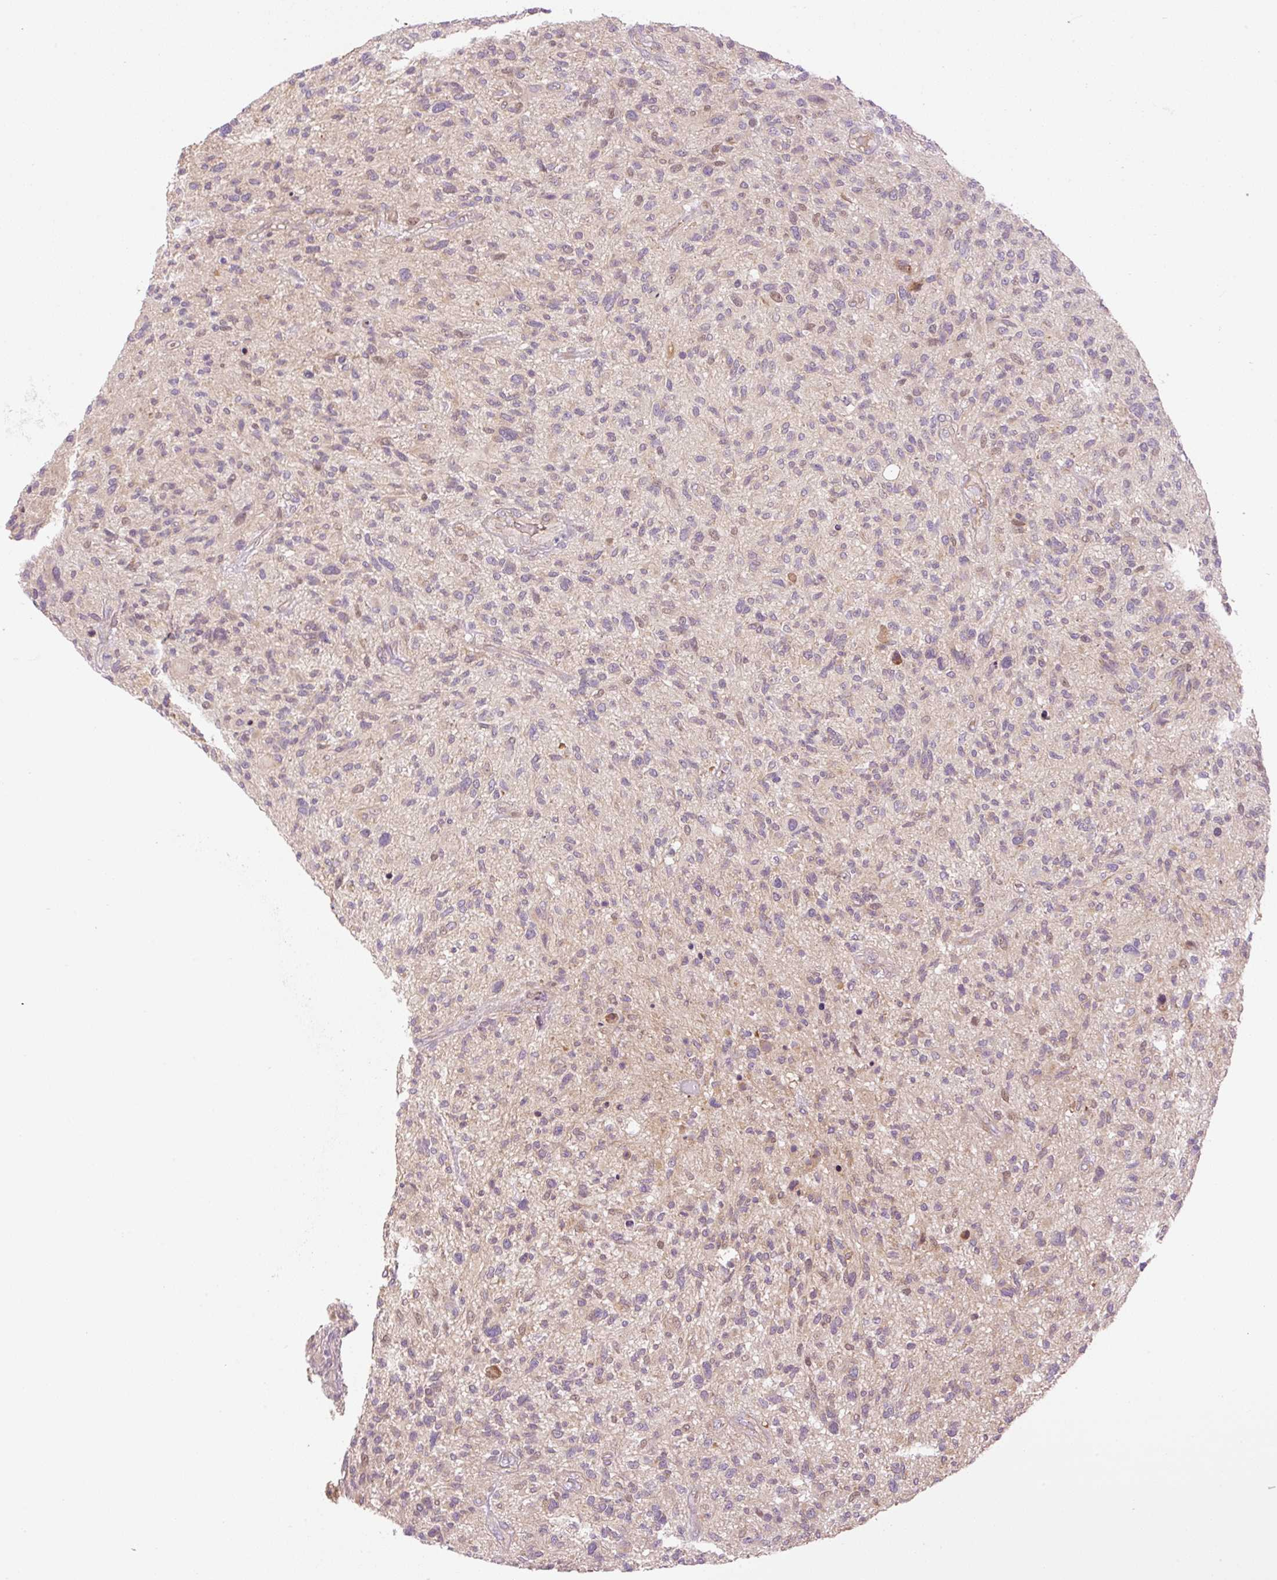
{"staining": {"intensity": "moderate", "quantity": "<25%", "location": "cytoplasmic/membranous"}, "tissue": "glioma", "cell_type": "Tumor cells", "image_type": "cancer", "snomed": [{"axis": "morphology", "description": "Glioma, malignant, High grade"}, {"axis": "topography", "description": "Brain"}], "caption": "The histopathology image reveals staining of glioma, revealing moderate cytoplasmic/membranous protein staining (brown color) within tumor cells.", "gene": "ZNF394", "patient": {"sex": "male", "age": 47}}